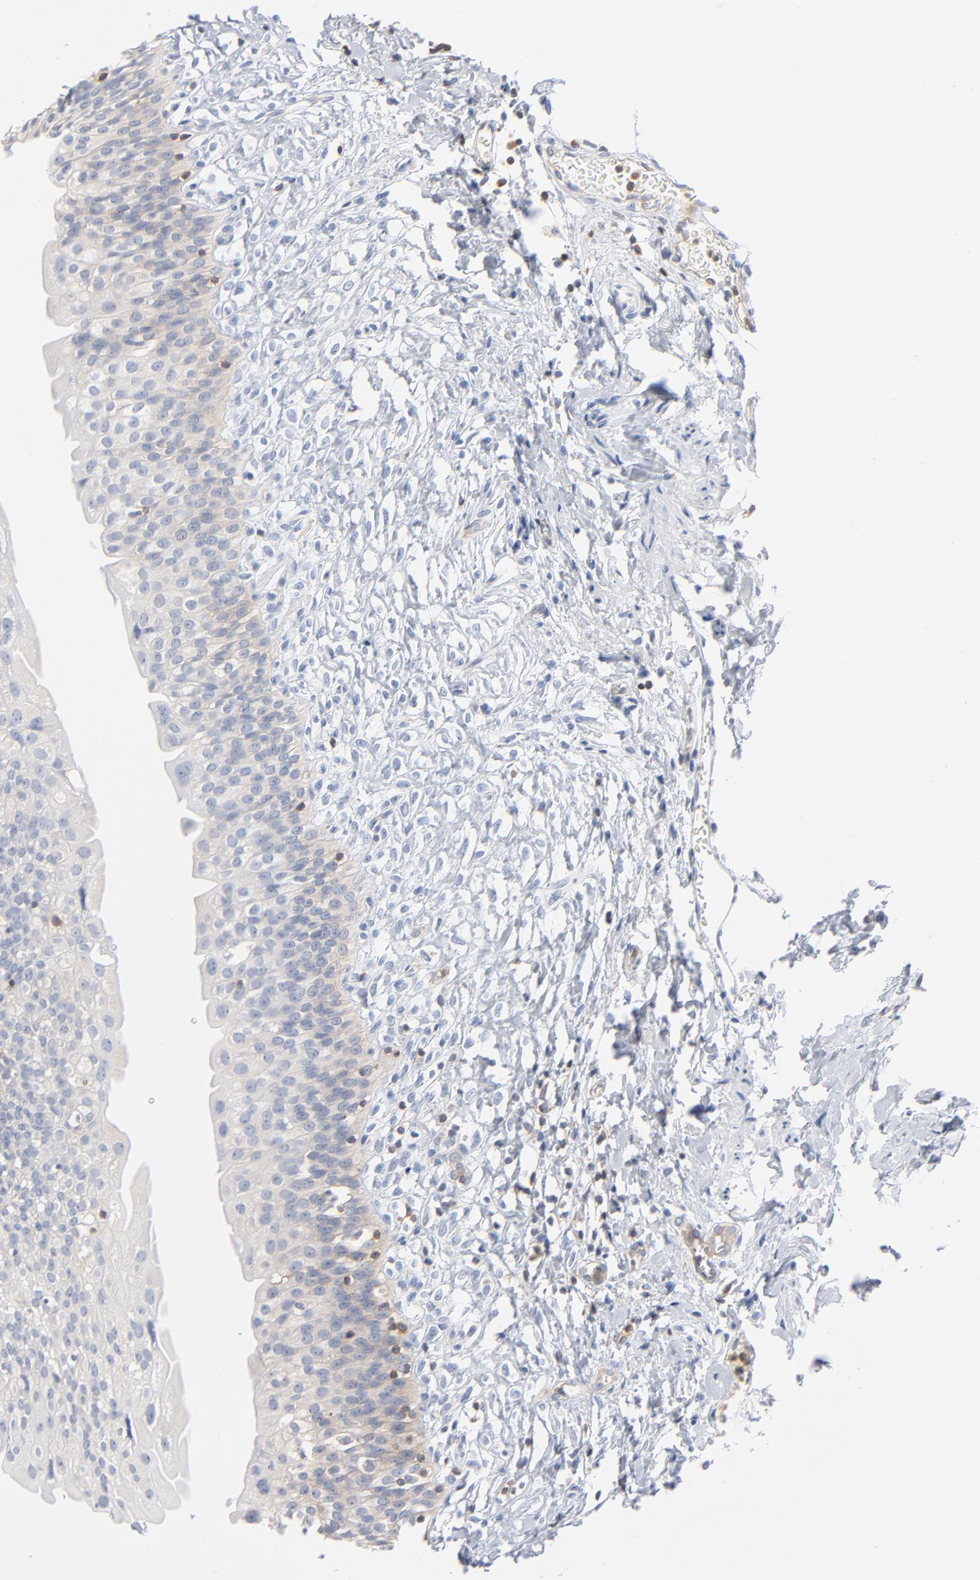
{"staining": {"intensity": "weak", "quantity": "<25%", "location": "cytoplasmic/membranous"}, "tissue": "urinary bladder", "cell_type": "Urothelial cells", "image_type": "normal", "snomed": [{"axis": "morphology", "description": "Normal tissue, NOS"}, {"axis": "topography", "description": "Urinary bladder"}], "caption": "The photomicrograph displays no staining of urothelial cells in normal urinary bladder.", "gene": "PTK2B", "patient": {"sex": "female", "age": 80}}